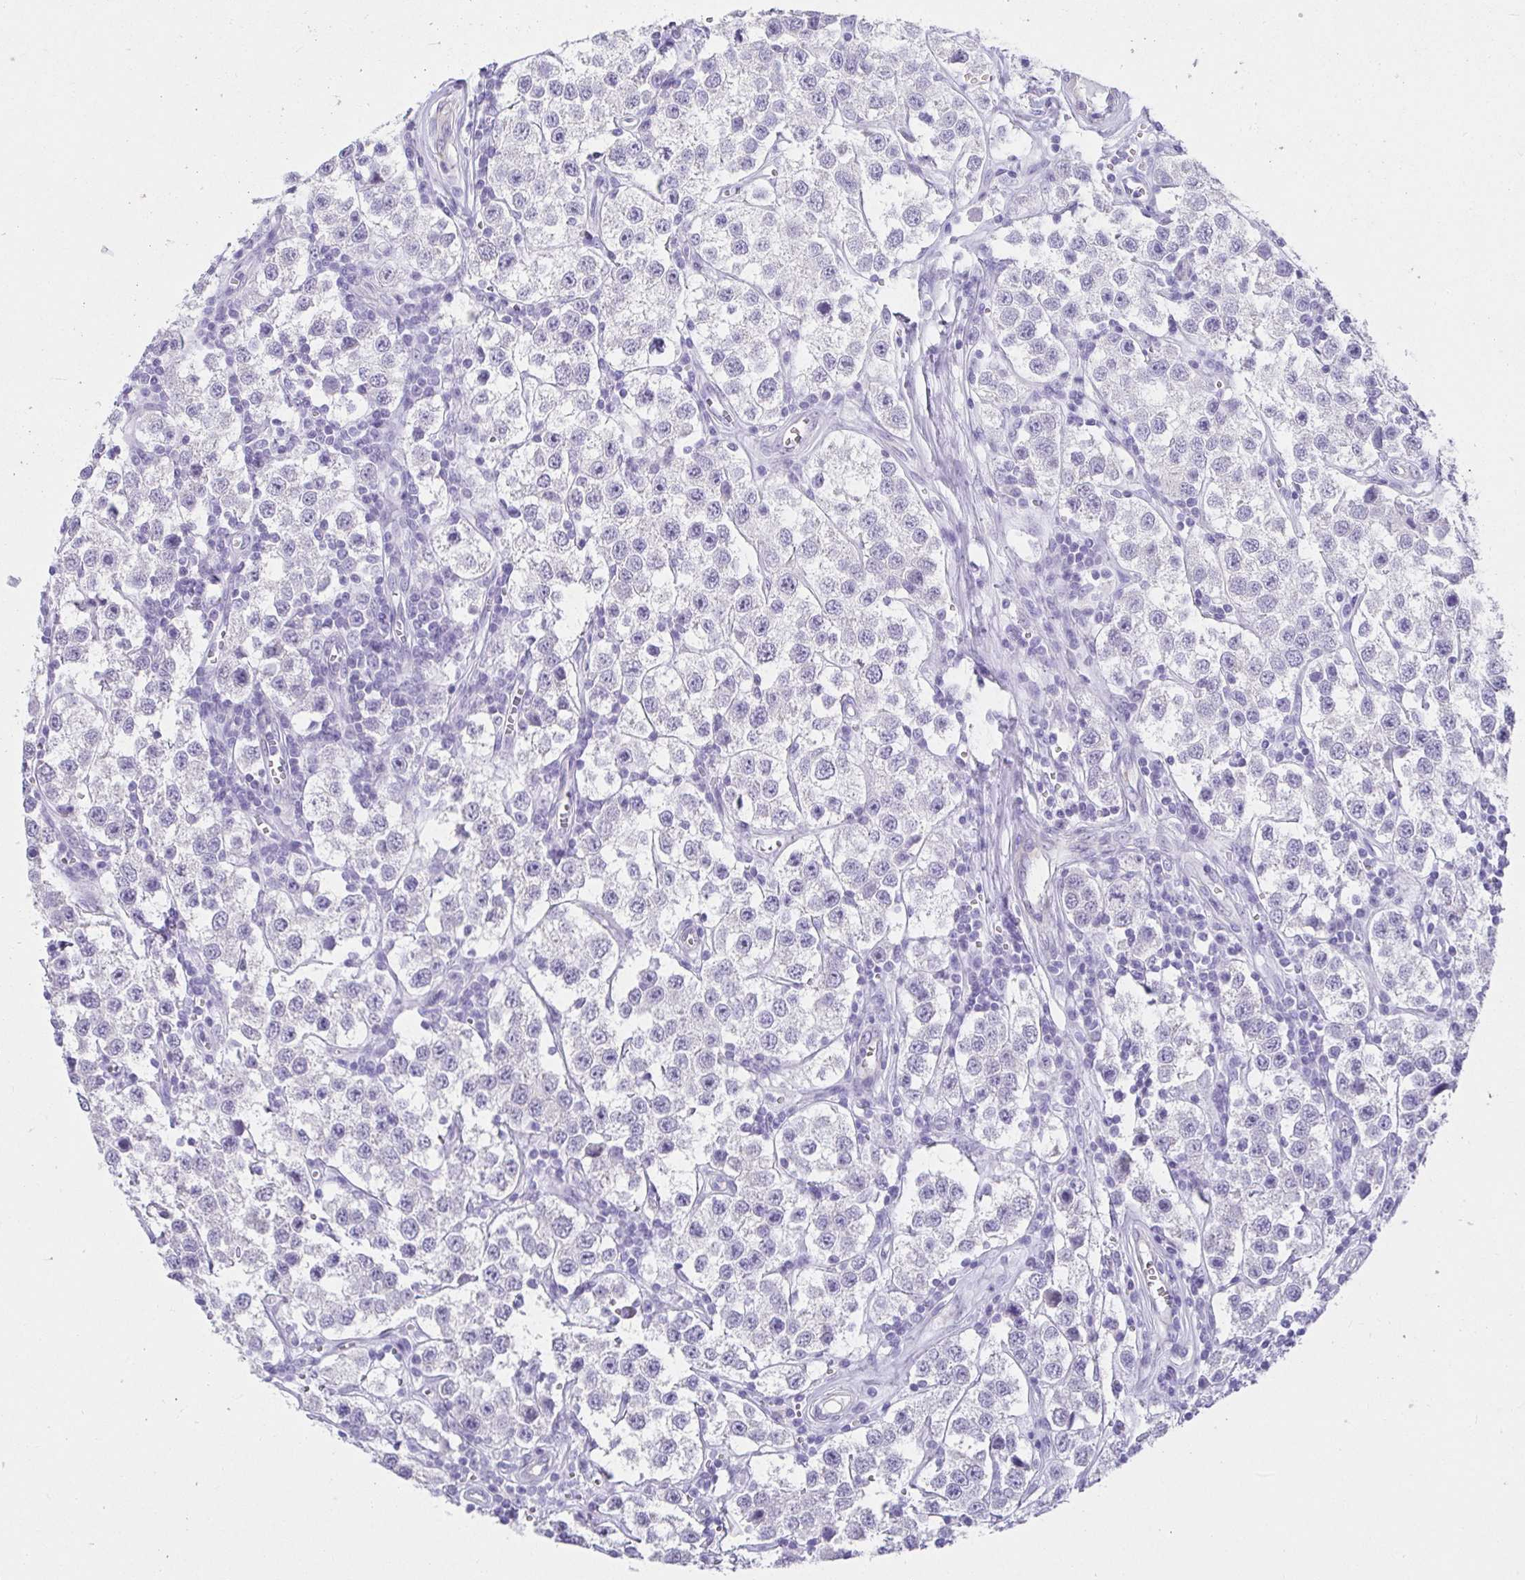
{"staining": {"intensity": "negative", "quantity": "none", "location": "none"}, "tissue": "testis cancer", "cell_type": "Tumor cells", "image_type": "cancer", "snomed": [{"axis": "morphology", "description": "Seminoma, NOS"}, {"axis": "topography", "description": "Testis"}], "caption": "The photomicrograph demonstrates no significant staining in tumor cells of seminoma (testis).", "gene": "VGLL1", "patient": {"sex": "male", "age": 34}}